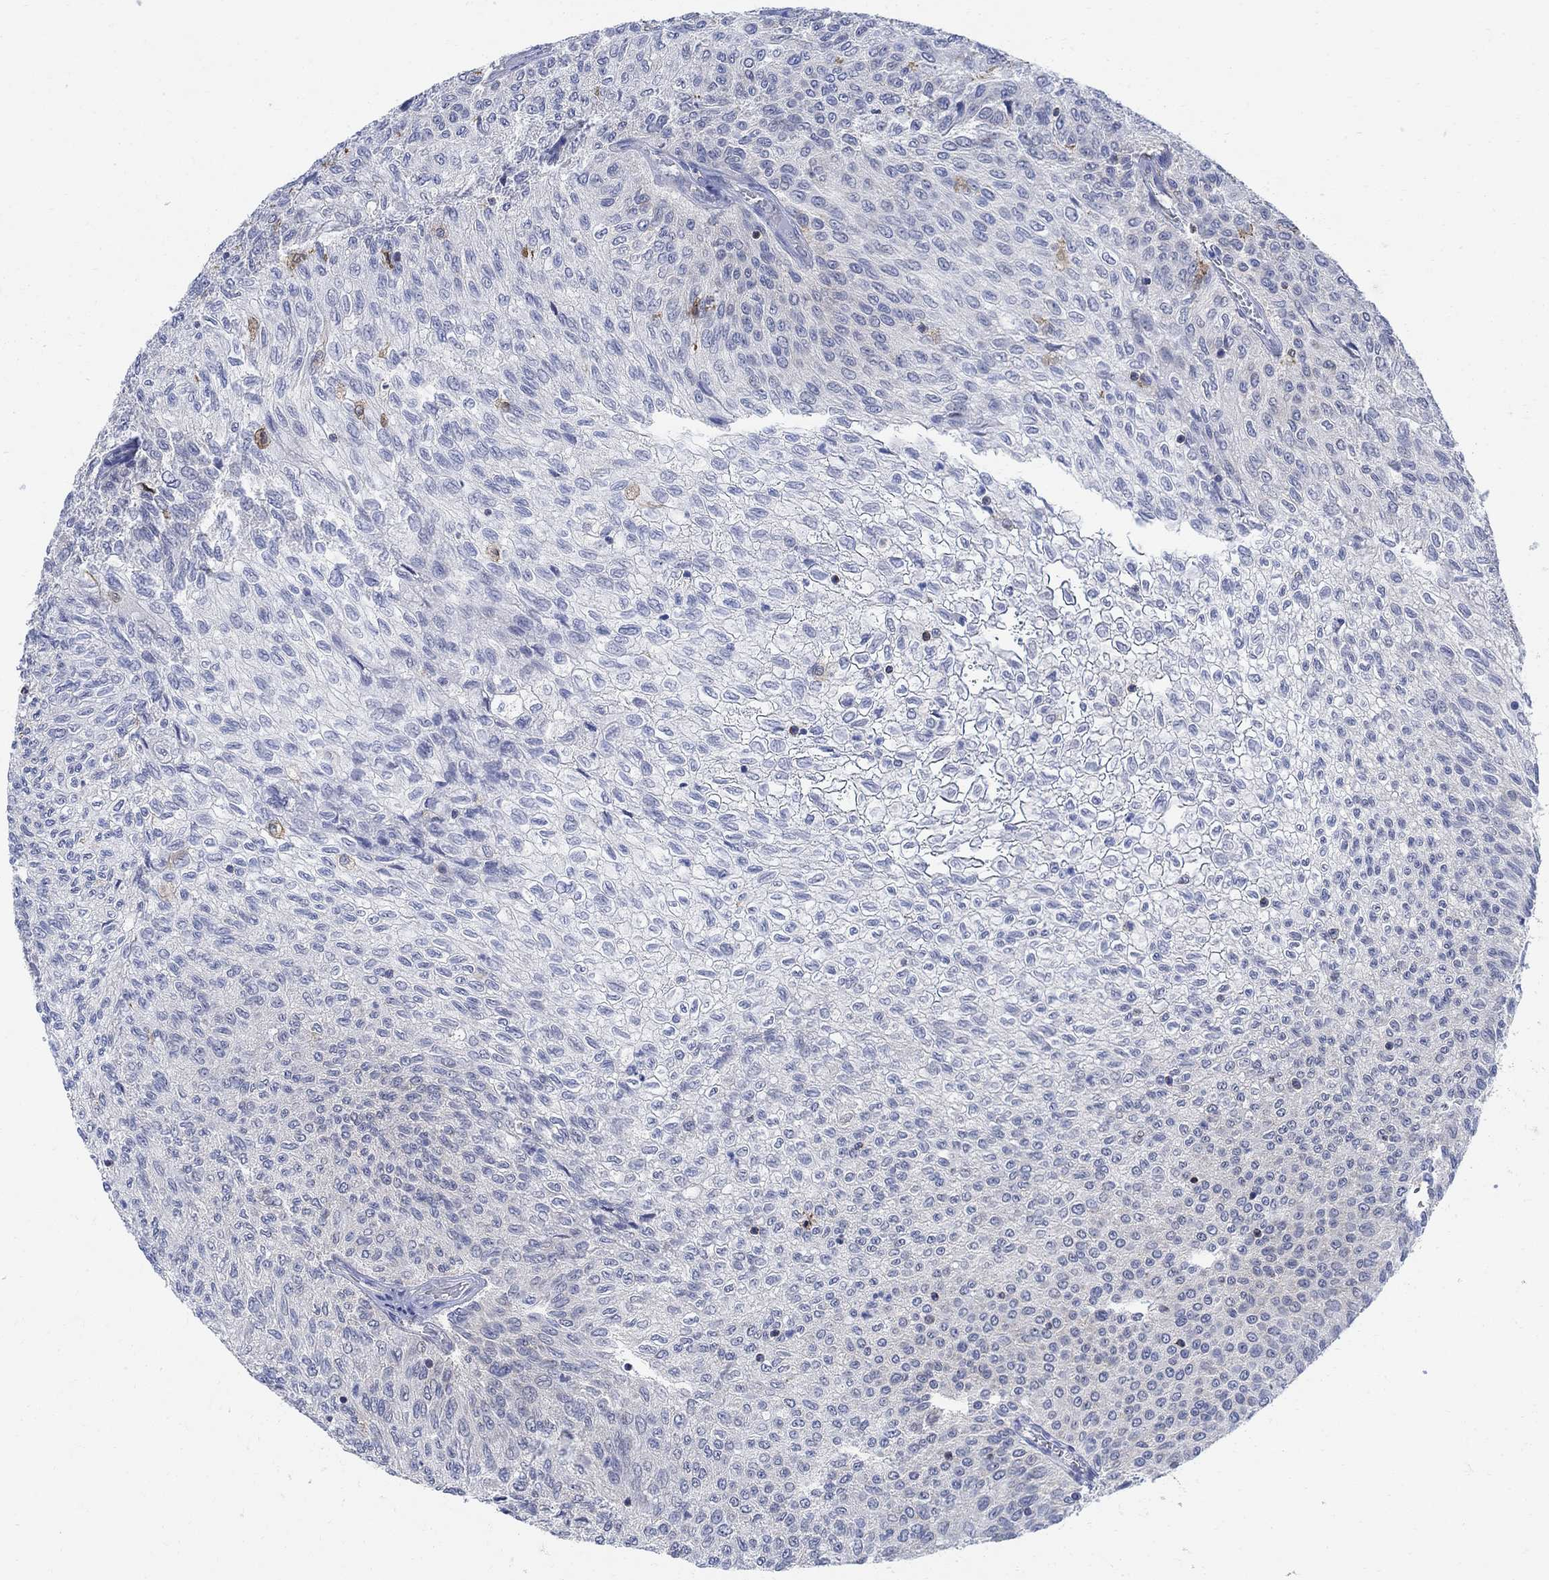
{"staining": {"intensity": "weak", "quantity": "<25%", "location": "cytoplasmic/membranous"}, "tissue": "urothelial cancer", "cell_type": "Tumor cells", "image_type": "cancer", "snomed": [{"axis": "morphology", "description": "Urothelial carcinoma, Low grade"}, {"axis": "topography", "description": "Urinary bladder"}], "caption": "This micrograph is of urothelial cancer stained with immunohistochemistry to label a protein in brown with the nuclei are counter-stained blue. There is no staining in tumor cells.", "gene": "PHF21B", "patient": {"sex": "male", "age": 78}}